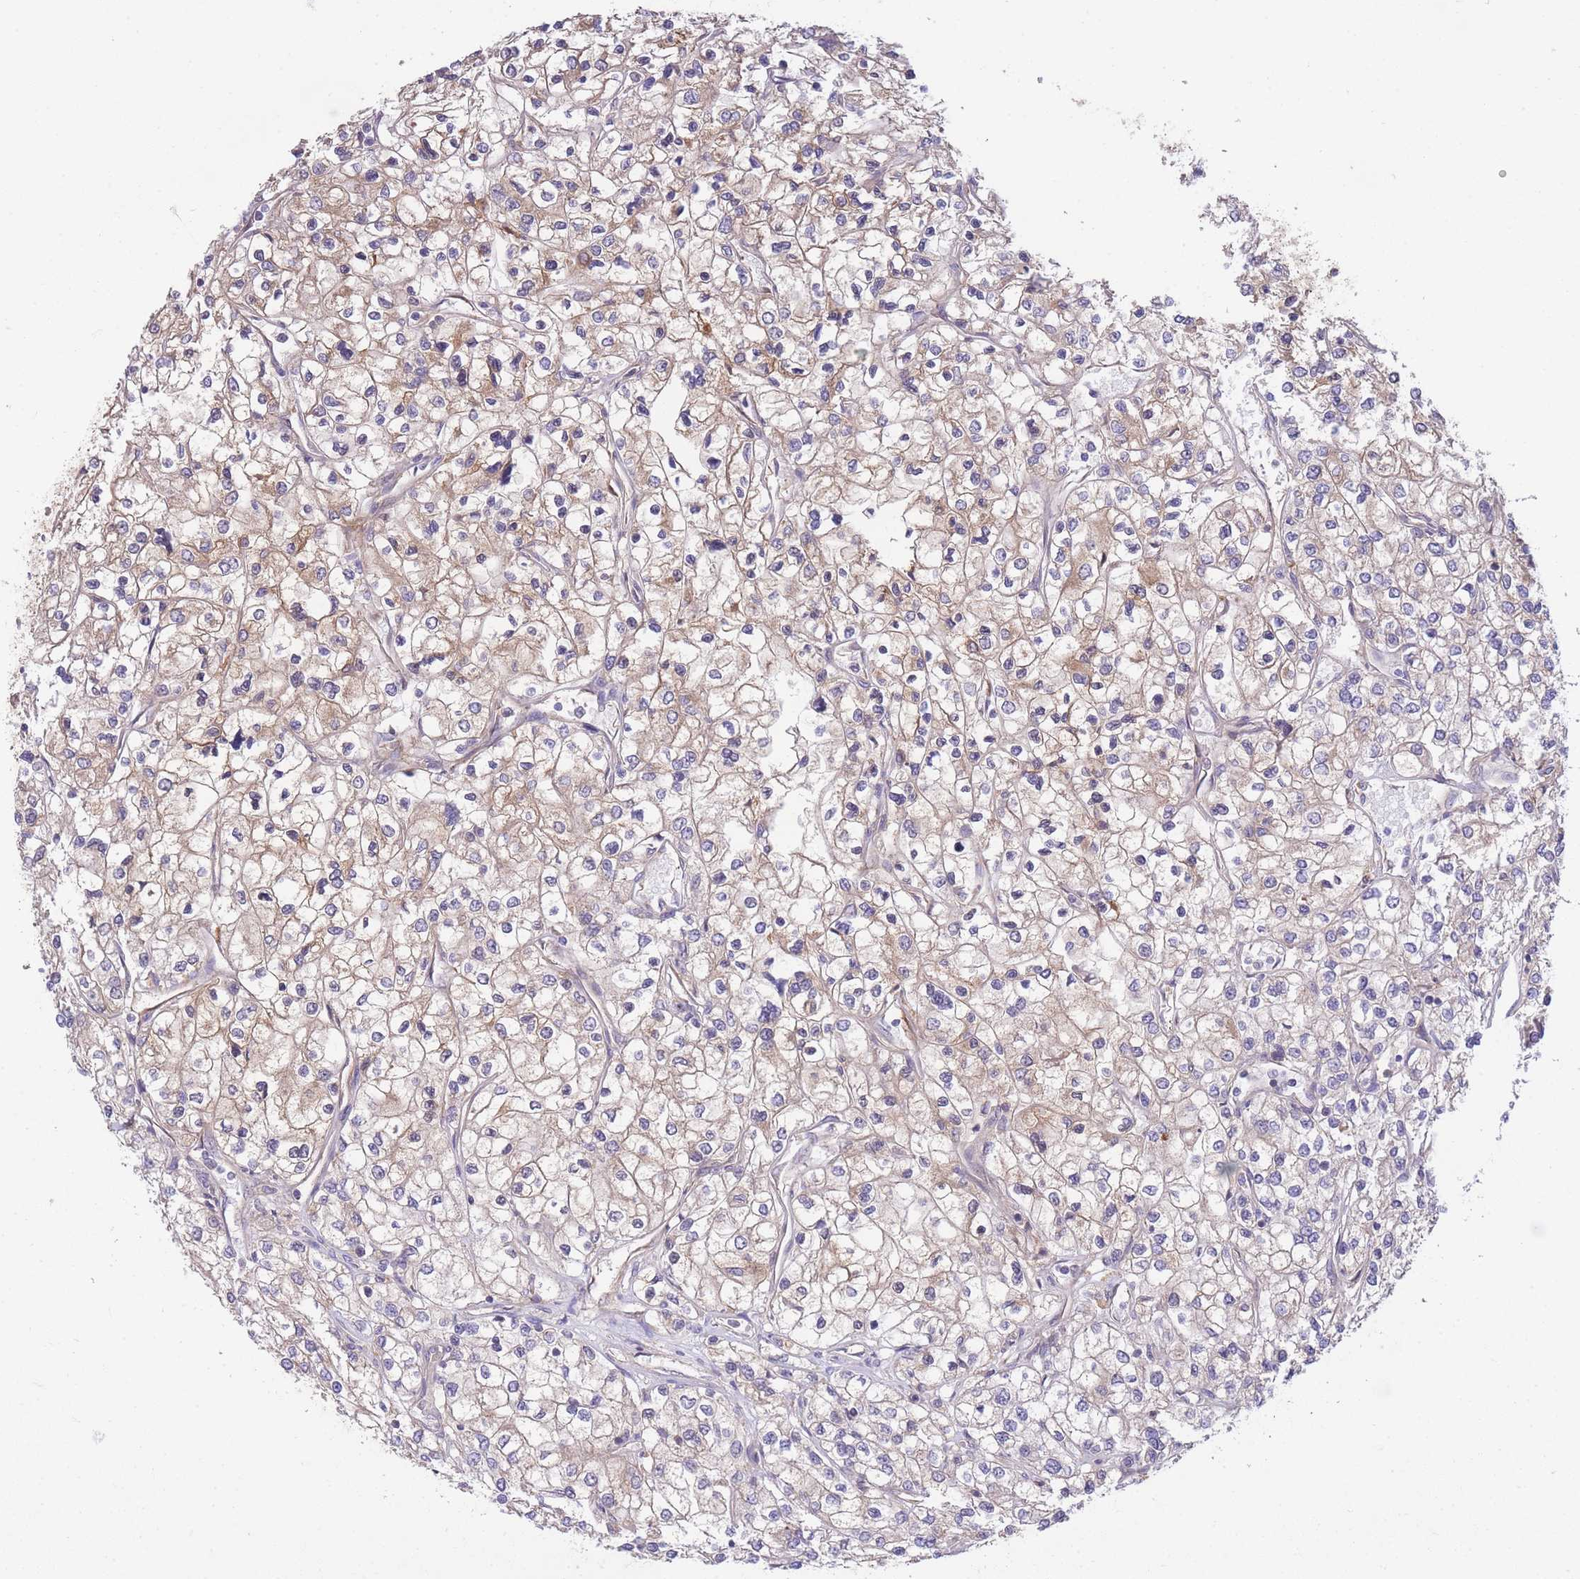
{"staining": {"intensity": "weak", "quantity": "25%-75%", "location": "cytoplasmic/membranous"}, "tissue": "renal cancer", "cell_type": "Tumor cells", "image_type": "cancer", "snomed": [{"axis": "morphology", "description": "Adenocarcinoma, NOS"}, {"axis": "topography", "description": "Kidney"}], "caption": "Human adenocarcinoma (renal) stained for a protein (brown) reveals weak cytoplasmic/membranous positive expression in approximately 25%-75% of tumor cells.", "gene": "EXOSC8", "patient": {"sex": "male", "age": 80}}